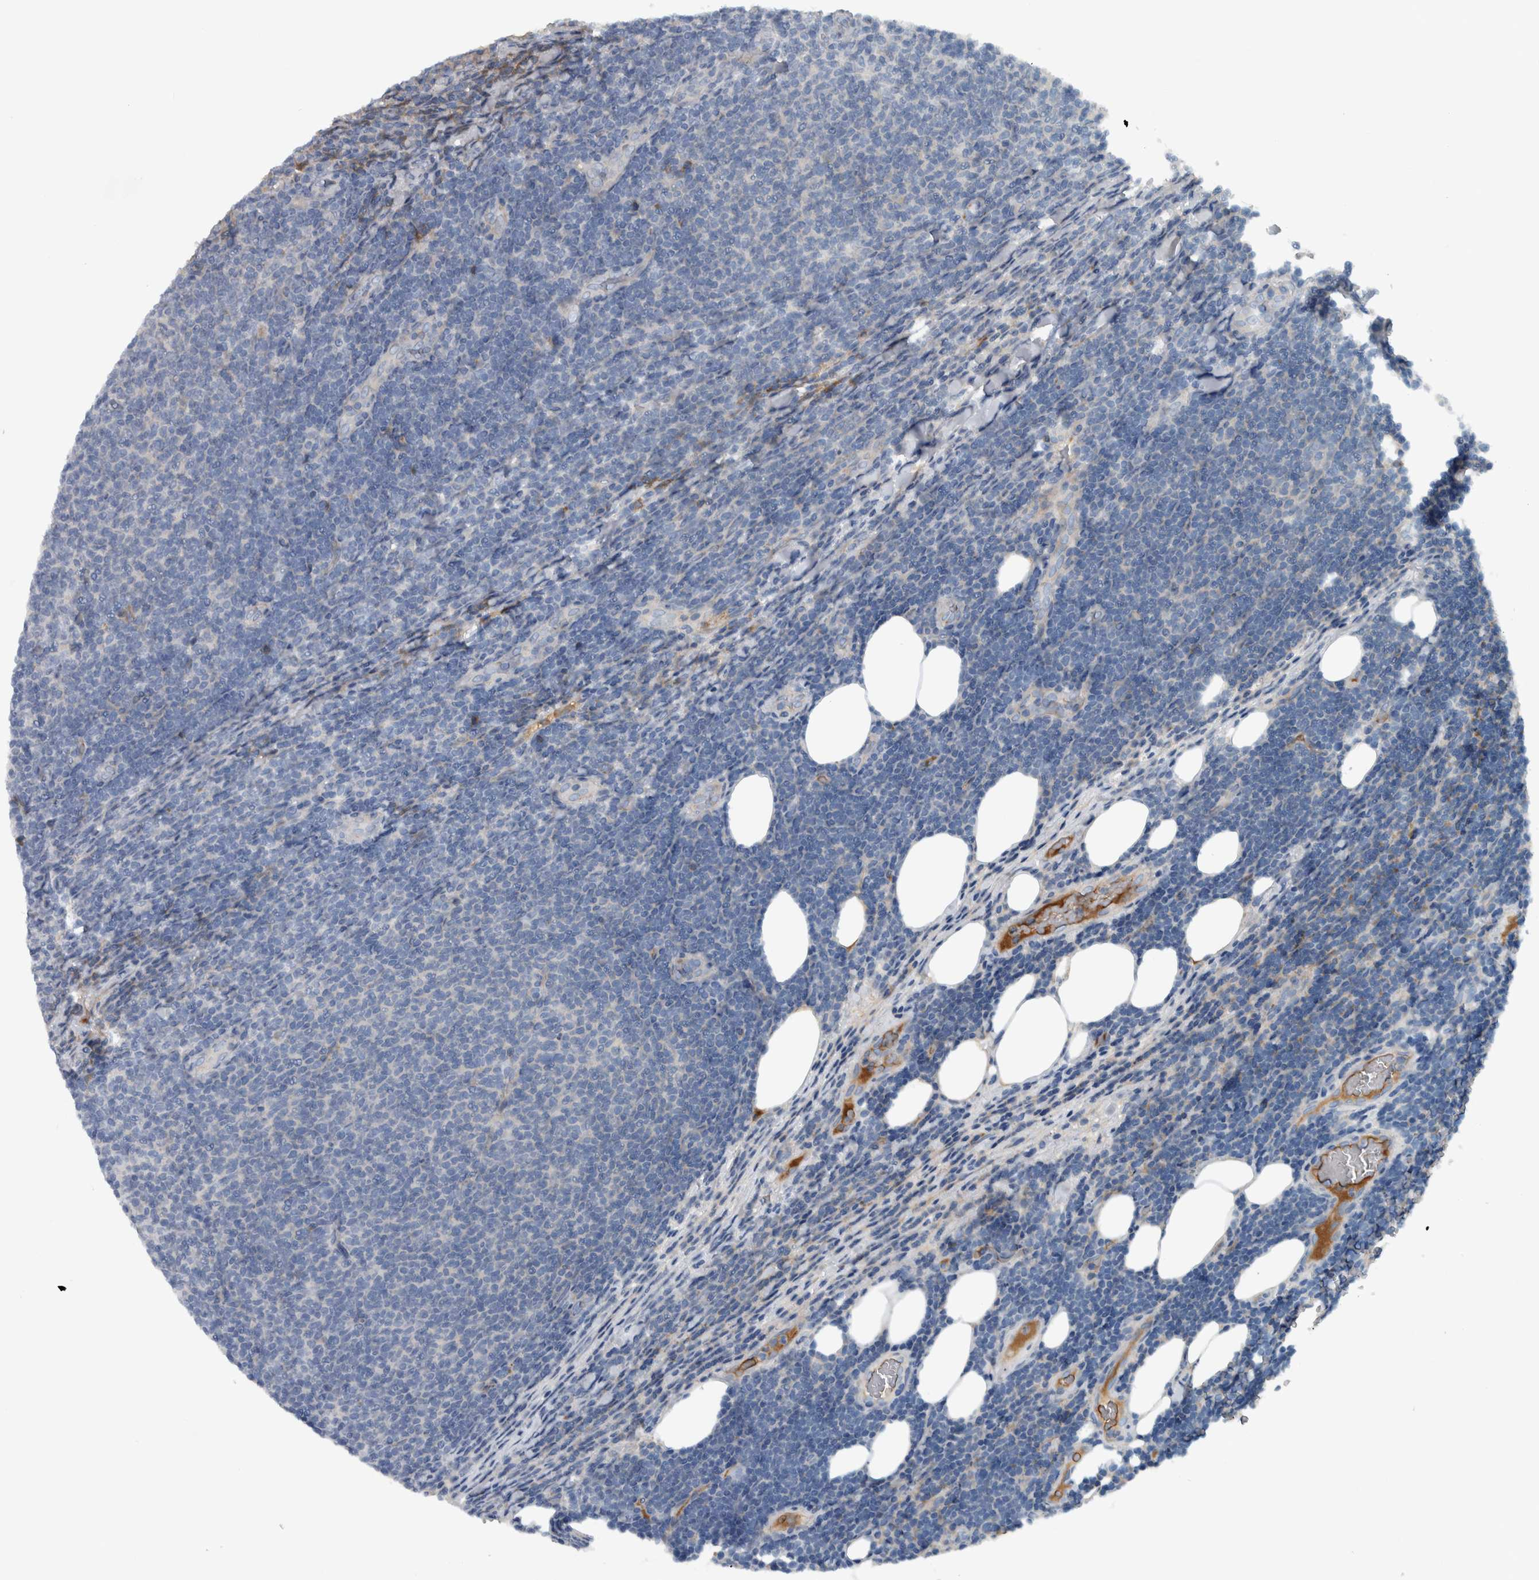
{"staining": {"intensity": "negative", "quantity": "none", "location": "none"}, "tissue": "lymphoma", "cell_type": "Tumor cells", "image_type": "cancer", "snomed": [{"axis": "morphology", "description": "Malignant lymphoma, non-Hodgkin's type, Low grade"}, {"axis": "topography", "description": "Lymph node"}], "caption": "This histopathology image is of malignant lymphoma, non-Hodgkin's type (low-grade) stained with immunohistochemistry to label a protein in brown with the nuclei are counter-stained blue. There is no staining in tumor cells.", "gene": "SERPINC1", "patient": {"sex": "male", "age": 66}}